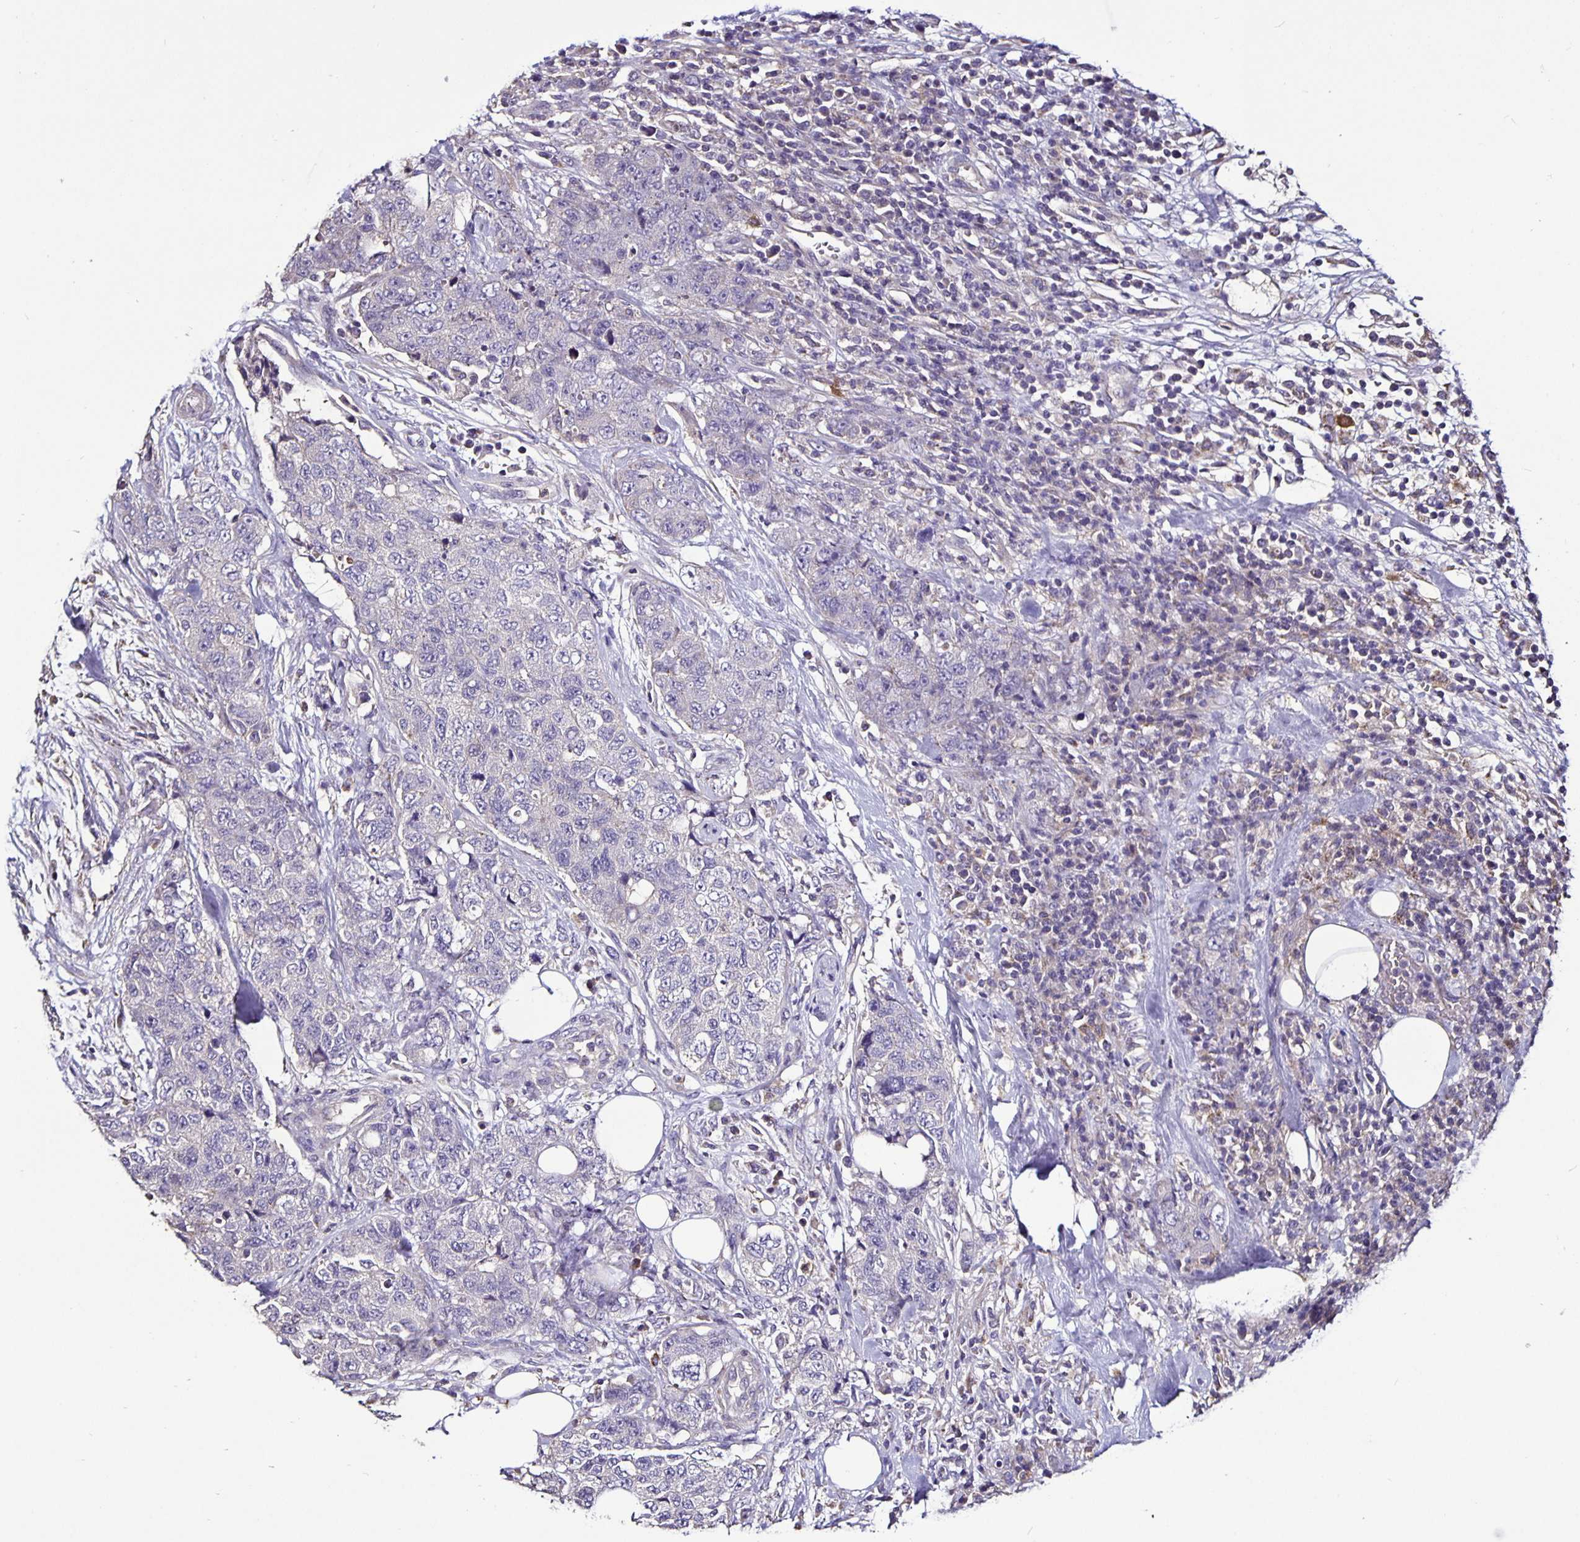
{"staining": {"intensity": "negative", "quantity": "none", "location": "none"}, "tissue": "urothelial cancer", "cell_type": "Tumor cells", "image_type": "cancer", "snomed": [{"axis": "morphology", "description": "Urothelial carcinoma, High grade"}, {"axis": "topography", "description": "Urinary bladder"}], "caption": "Tumor cells show no significant protein staining in urothelial carcinoma (high-grade).", "gene": "FCER1A", "patient": {"sex": "female", "age": 78}}